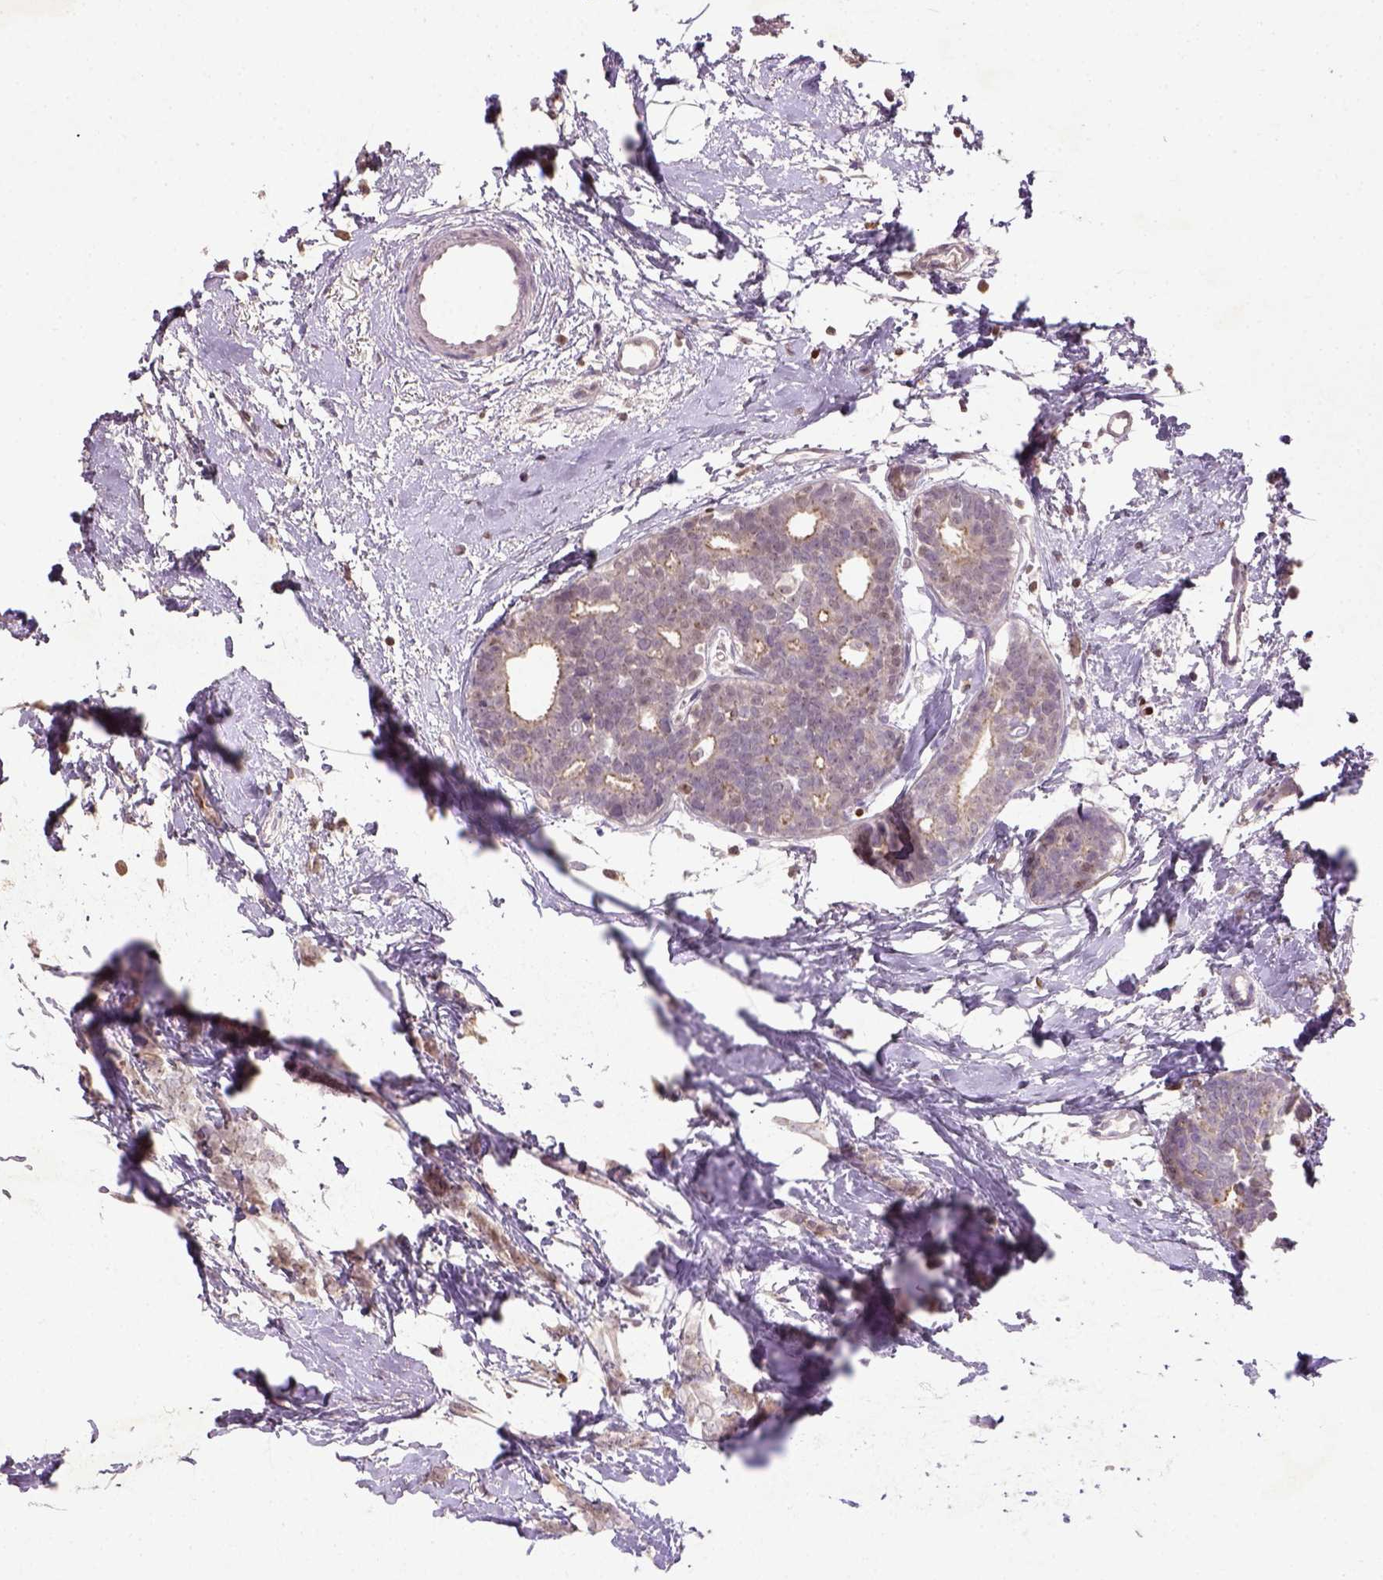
{"staining": {"intensity": "weak", "quantity": "<25%", "location": "nuclear"}, "tissue": "breast cancer", "cell_type": "Tumor cells", "image_type": "cancer", "snomed": [{"axis": "morphology", "description": "Duct carcinoma"}, {"axis": "topography", "description": "Breast"}], "caption": "High power microscopy photomicrograph of an immunohistochemistry histopathology image of breast invasive ductal carcinoma, revealing no significant staining in tumor cells.", "gene": "NUDT3", "patient": {"sex": "female", "age": 40}}